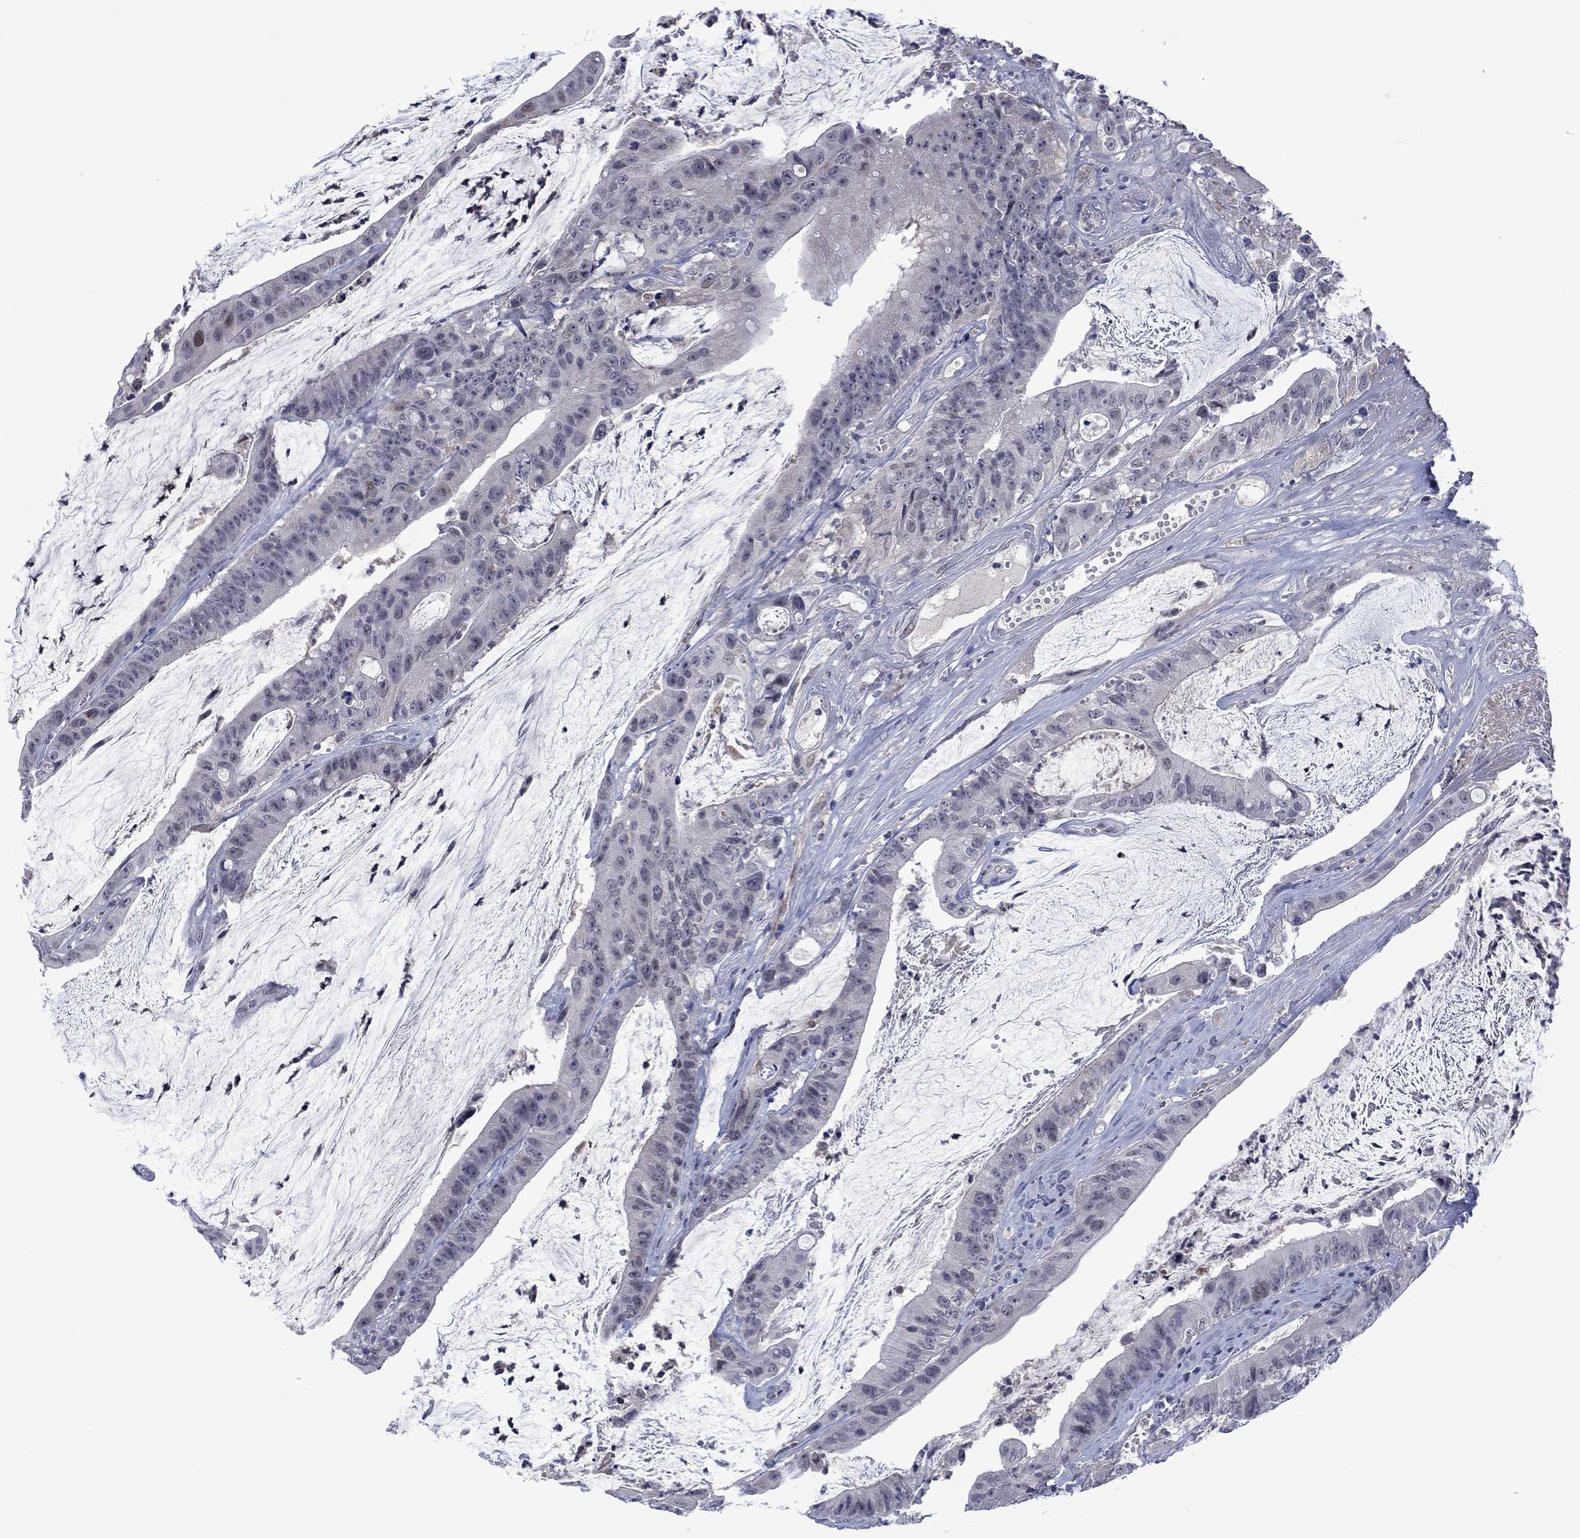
{"staining": {"intensity": "negative", "quantity": "none", "location": "none"}, "tissue": "colorectal cancer", "cell_type": "Tumor cells", "image_type": "cancer", "snomed": [{"axis": "morphology", "description": "Adenocarcinoma, NOS"}, {"axis": "topography", "description": "Colon"}], "caption": "IHC image of colorectal cancer stained for a protein (brown), which exhibits no staining in tumor cells.", "gene": "AGL", "patient": {"sex": "female", "age": 69}}